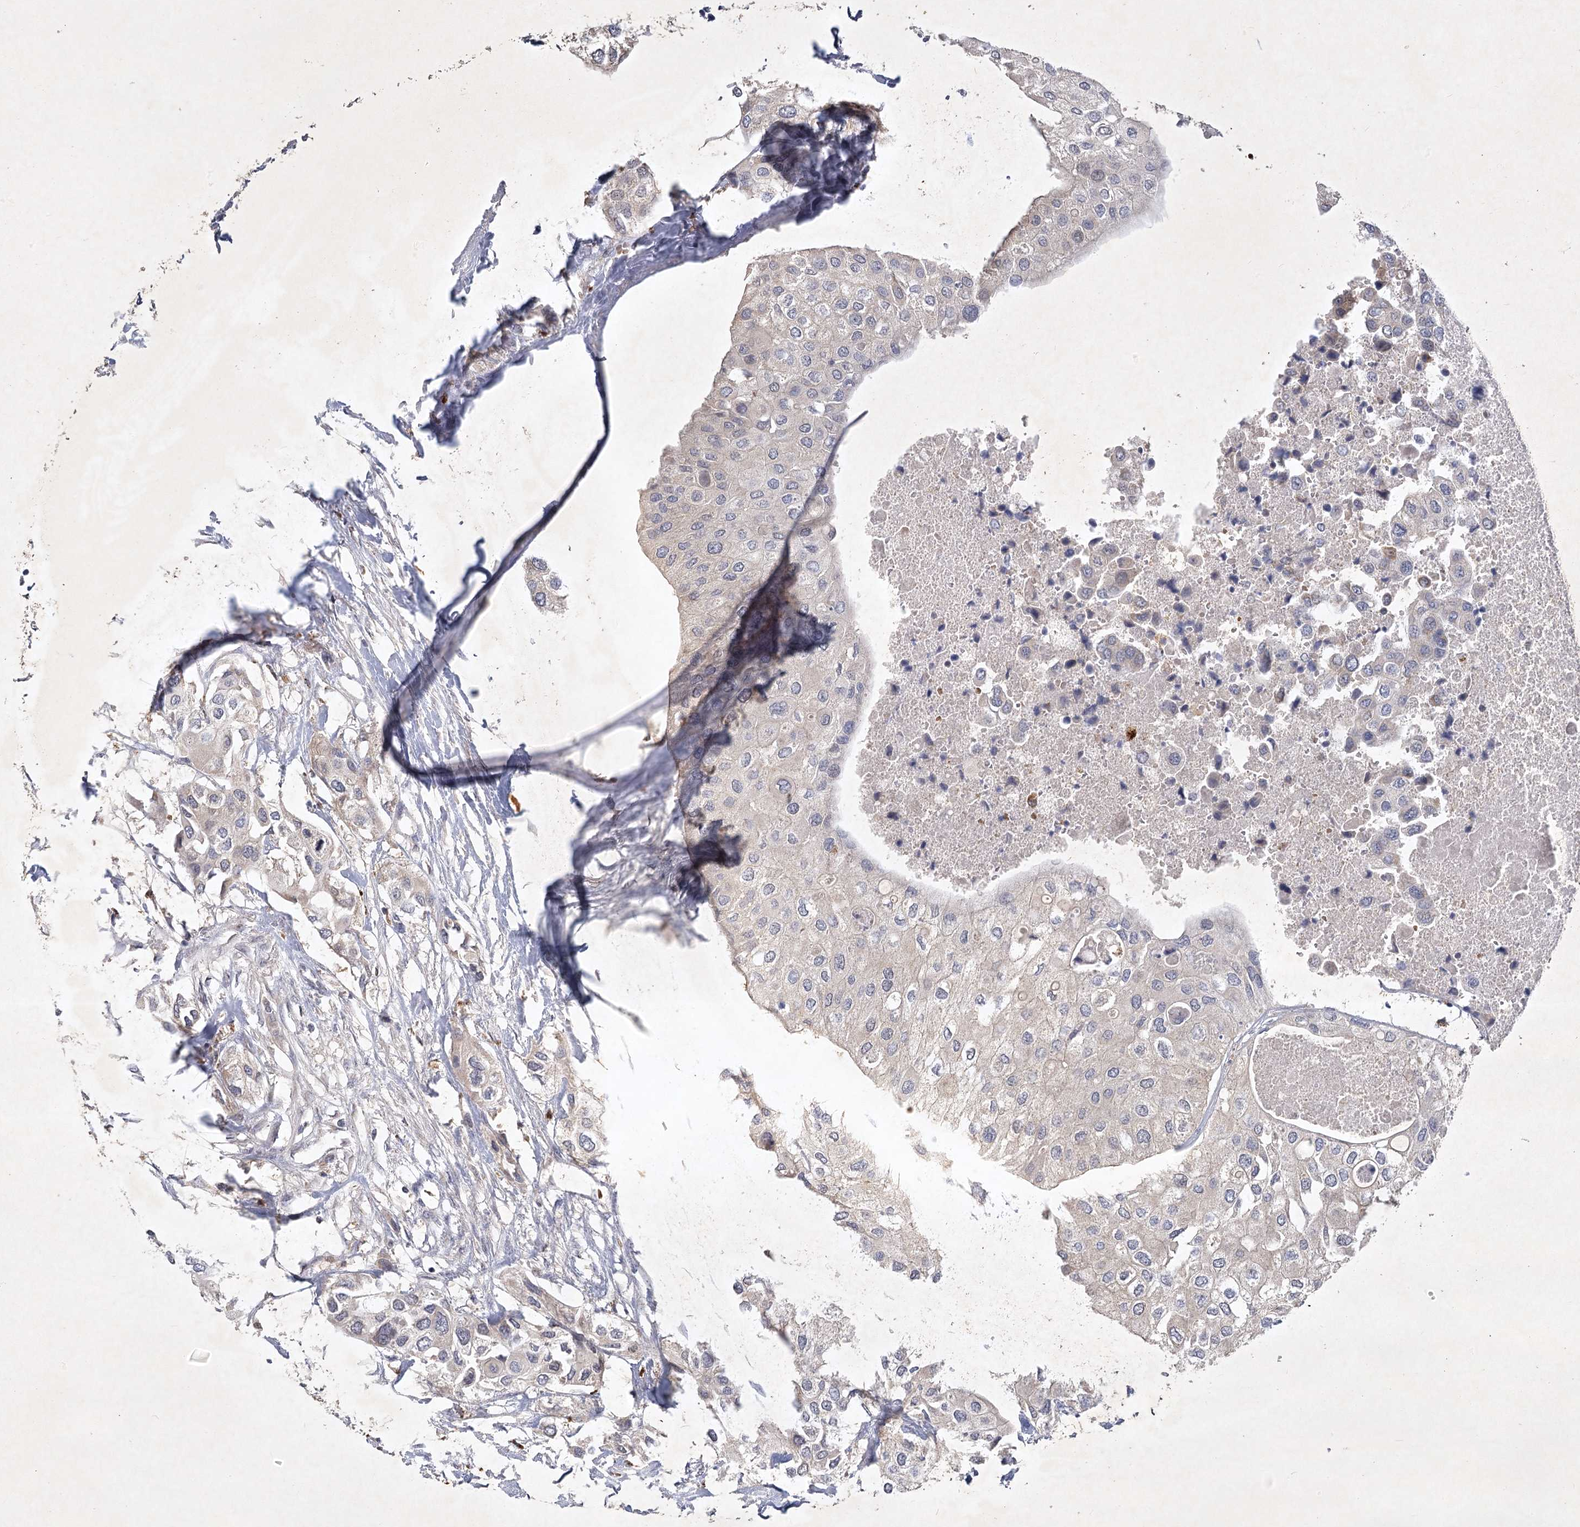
{"staining": {"intensity": "negative", "quantity": "none", "location": "none"}, "tissue": "urothelial cancer", "cell_type": "Tumor cells", "image_type": "cancer", "snomed": [{"axis": "morphology", "description": "Urothelial carcinoma, High grade"}, {"axis": "topography", "description": "Urinary bladder"}], "caption": "A micrograph of high-grade urothelial carcinoma stained for a protein displays no brown staining in tumor cells.", "gene": "PYROXD2", "patient": {"sex": "male", "age": 64}}